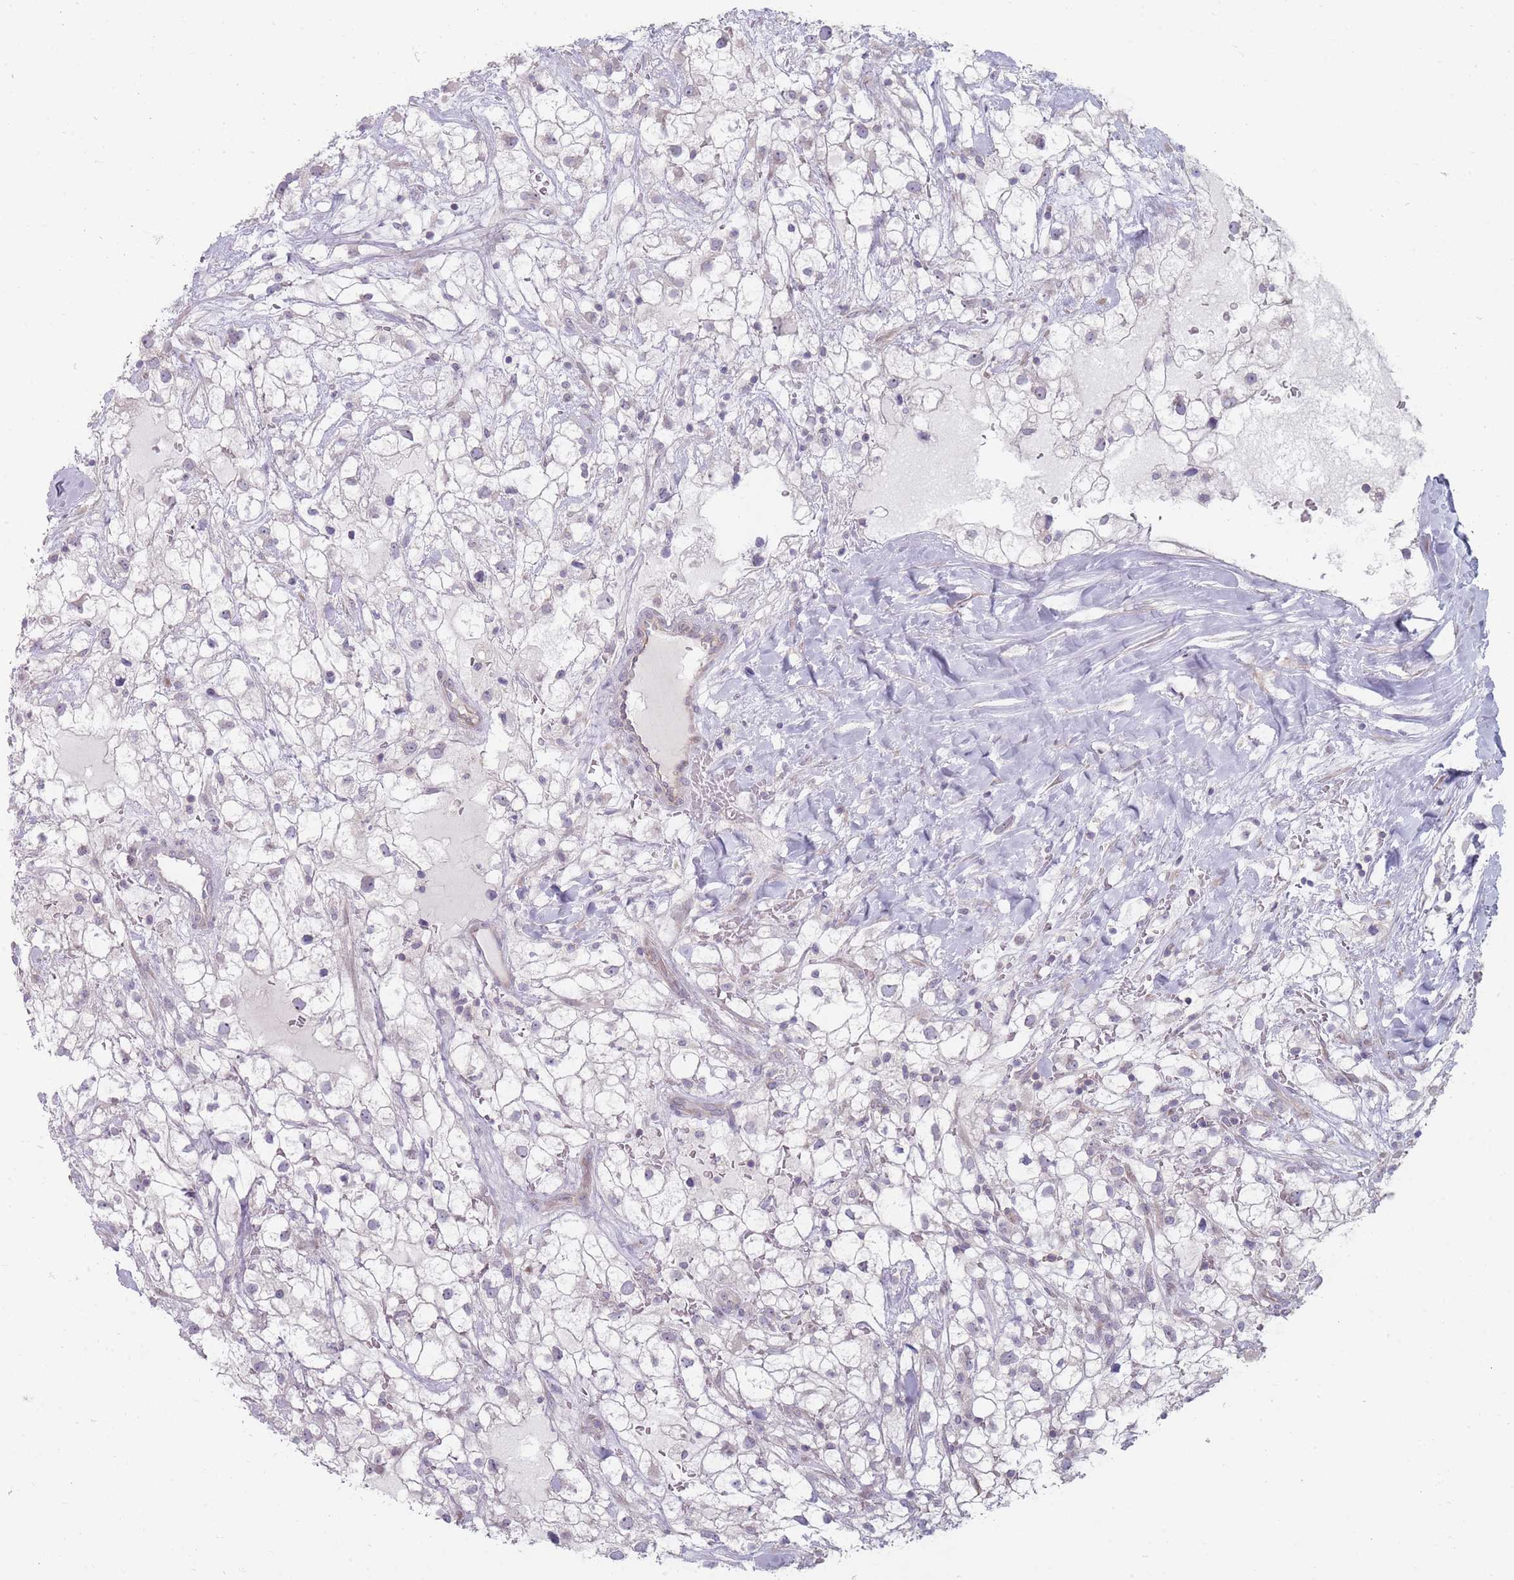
{"staining": {"intensity": "negative", "quantity": "none", "location": "none"}, "tissue": "renal cancer", "cell_type": "Tumor cells", "image_type": "cancer", "snomed": [{"axis": "morphology", "description": "Adenocarcinoma, NOS"}, {"axis": "topography", "description": "Kidney"}], "caption": "Immunohistochemistry (IHC) histopathology image of renal cancer (adenocarcinoma) stained for a protein (brown), which exhibits no positivity in tumor cells.", "gene": "PCDH12", "patient": {"sex": "male", "age": 59}}